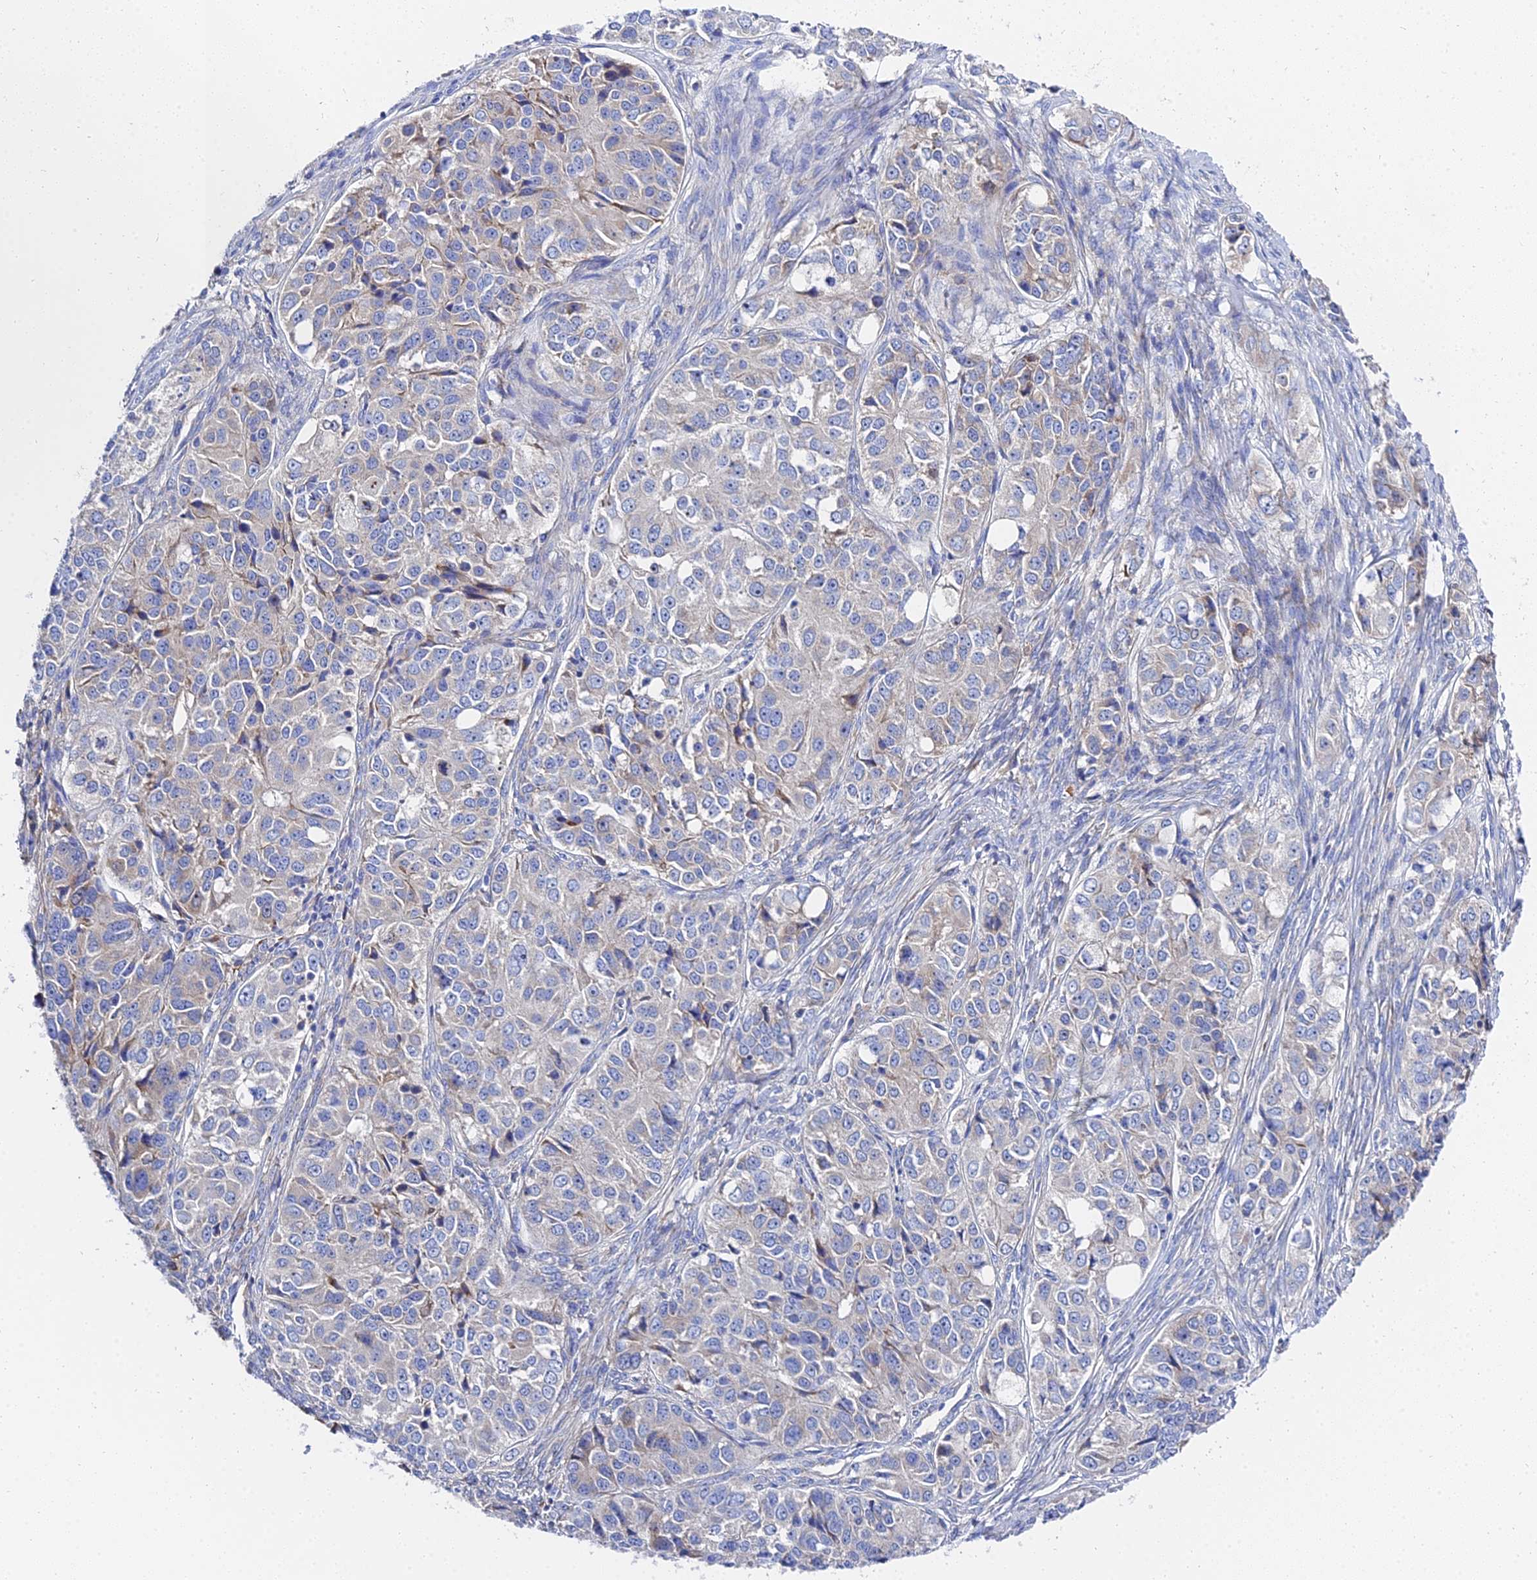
{"staining": {"intensity": "weak", "quantity": "25%-75%", "location": "cytoplasmic/membranous"}, "tissue": "ovarian cancer", "cell_type": "Tumor cells", "image_type": "cancer", "snomed": [{"axis": "morphology", "description": "Carcinoma, endometroid"}, {"axis": "topography", "description": "Ovary"}], "caption": "This is a photomicrograph of immunohistochemistry (IHC) staining of ovarian cancer (endometroid carcinoma), which shows weak staining in the cytoplasmic/membranous of tumor cells.", "gene": "PTTG1", "patient": {"sex": "female", "age": 51}}